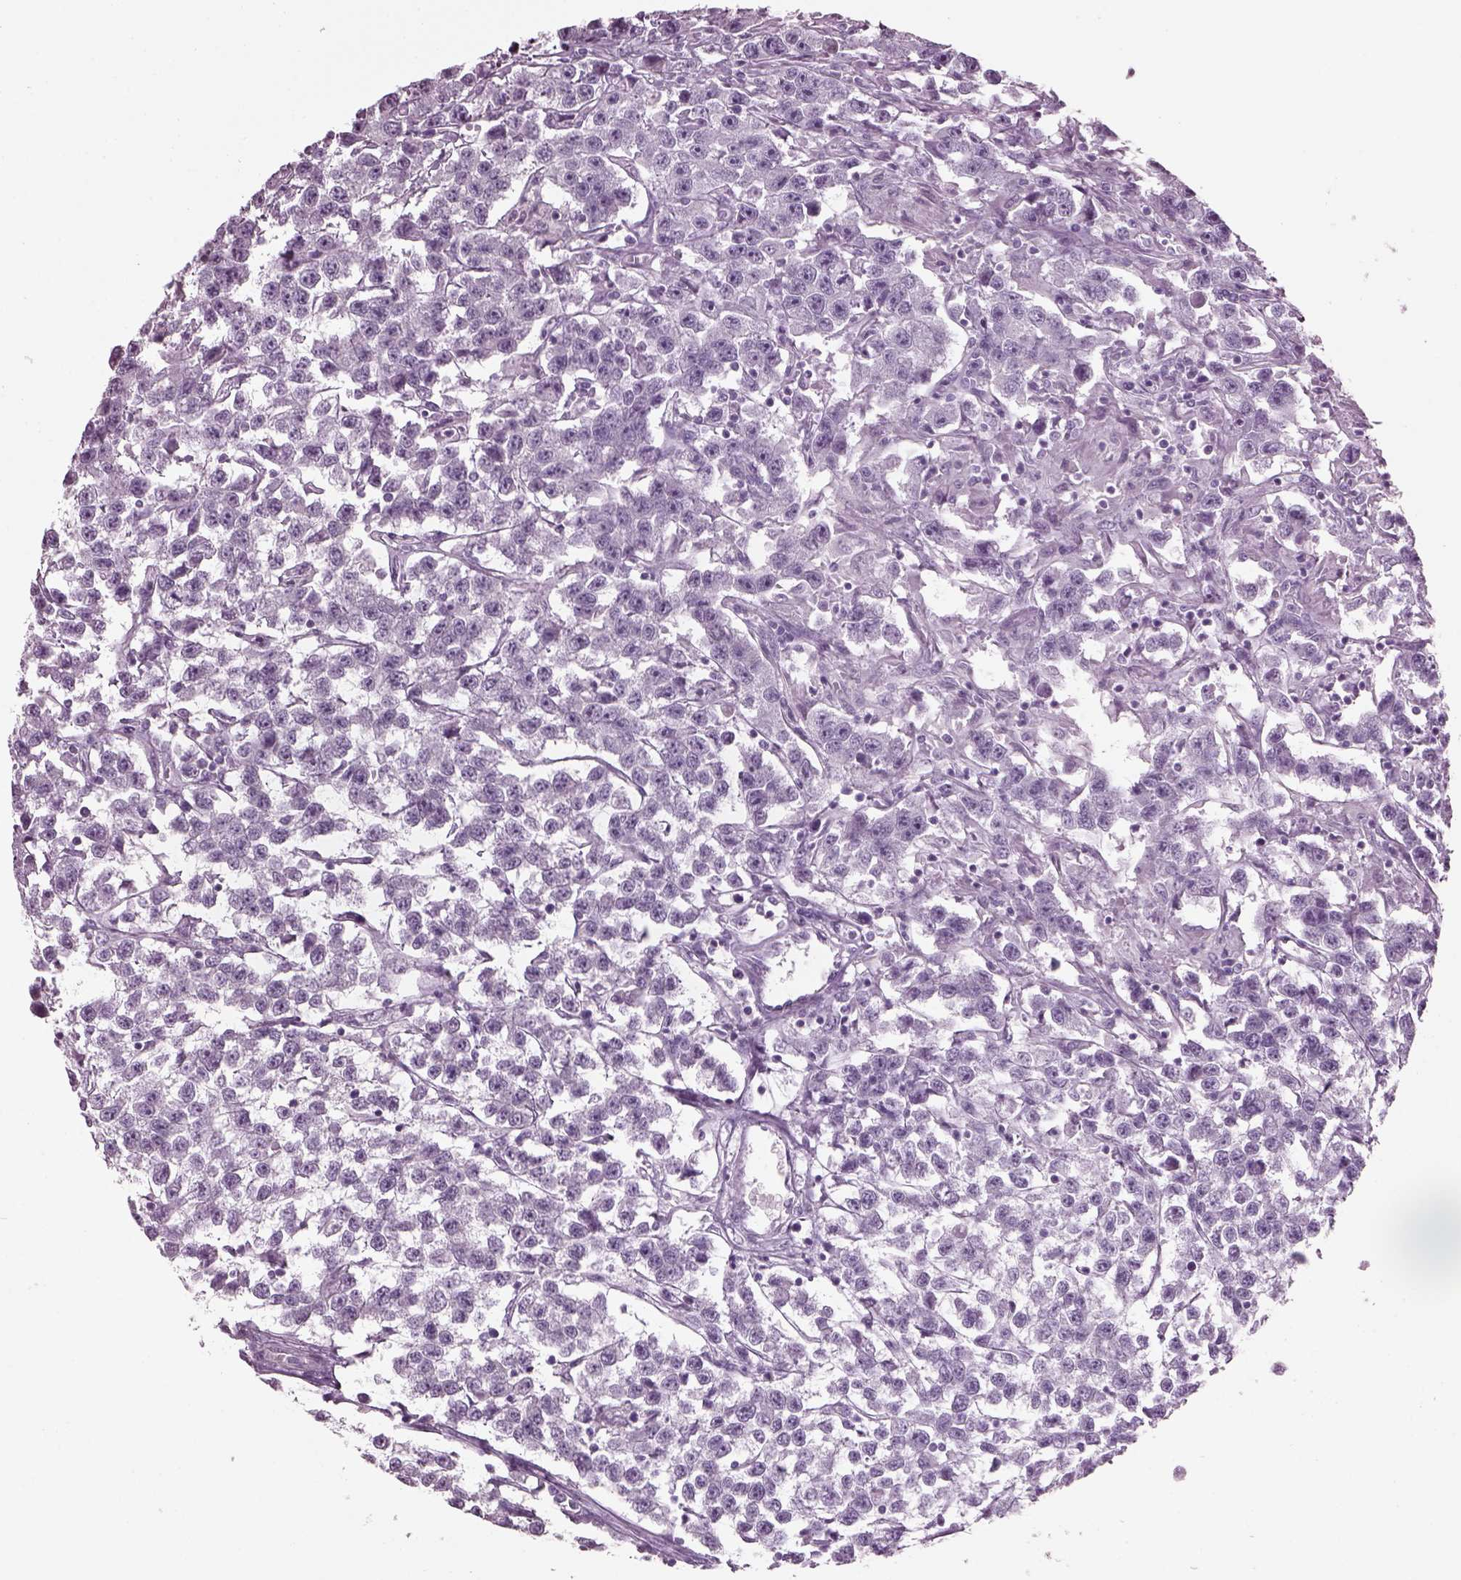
{"staining": {"intensity": "negative", "quantity": "none", "location": "none"}, "tissue": "testis cancer", "cell_type": "Tumor cells", "image_type": "cancer", "snomed": [{"axis": "morphology", "description": "Seminoma, NOS"}, {"axis": "topography", "description": "Testis"}], "caption": "Immunohistochemistry photomicrograph of neoplastic tissue: human testis cancer stained with DAB (3,3'-diaminobenzidine) shows no significant protein staining in tumor cells. The staining was performed using DAB to visualize the protein expression in brown, while the nuclei were stained in blue with hematoxylin (Magnification: 20x).", "gene": "KRTAP3-2", "patient": {"sex": "male", "age": 59}}